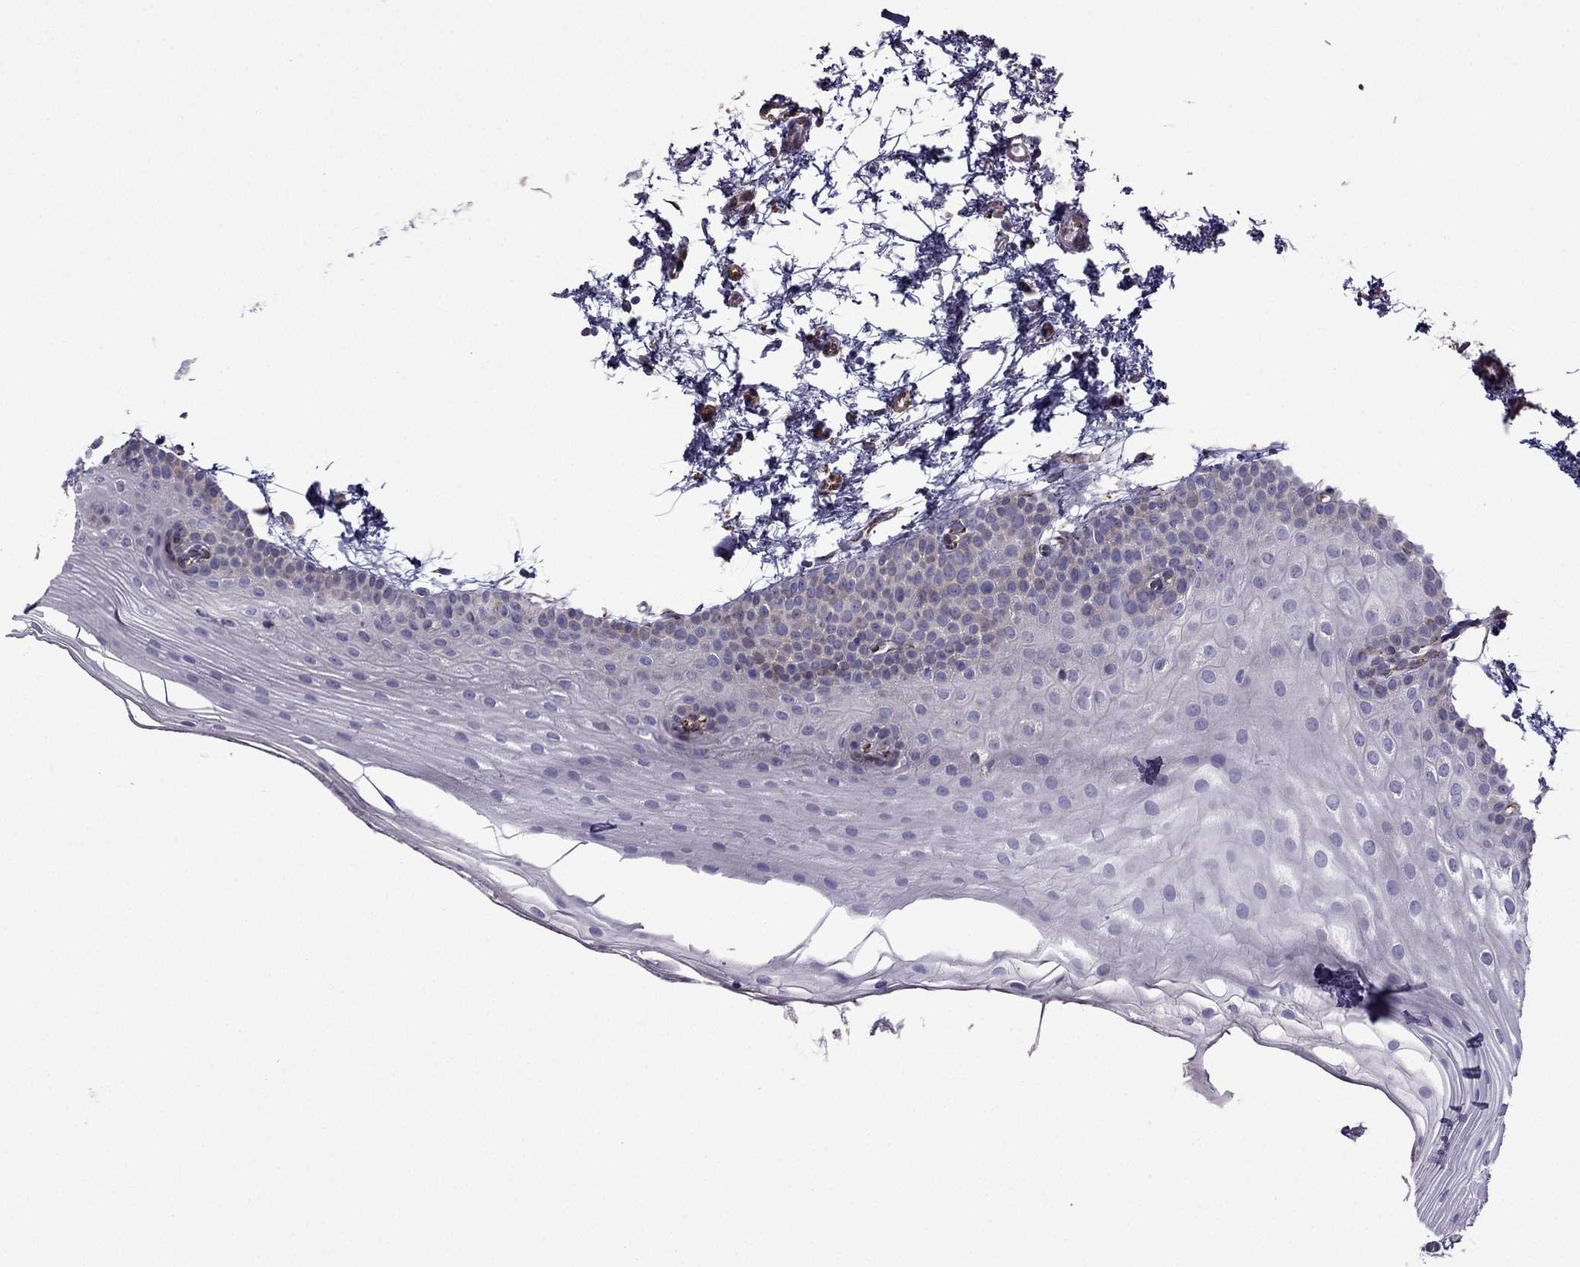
{"staining": {"intensity": "negative", "quantity": "none", "location": "none"}, "tissue": "oral mucosa", "cell_type": "Squamous epithelial cells", "image_type": "normal", "snomed": [{"axis": "morphology", "description": "Normal tissue, NOS"}, {"axis": "topography", "description": "Oral tissue"}], "caption": "Immunohistochemical staining of benign human oral mucosa demonstrates no significant positivity in squamous epithelial cells. (DAB IHC visualized using brightfield microscopy, high magnification).", "gene": "IKBIP", "patient": {"sex": "female", "age": 57}}